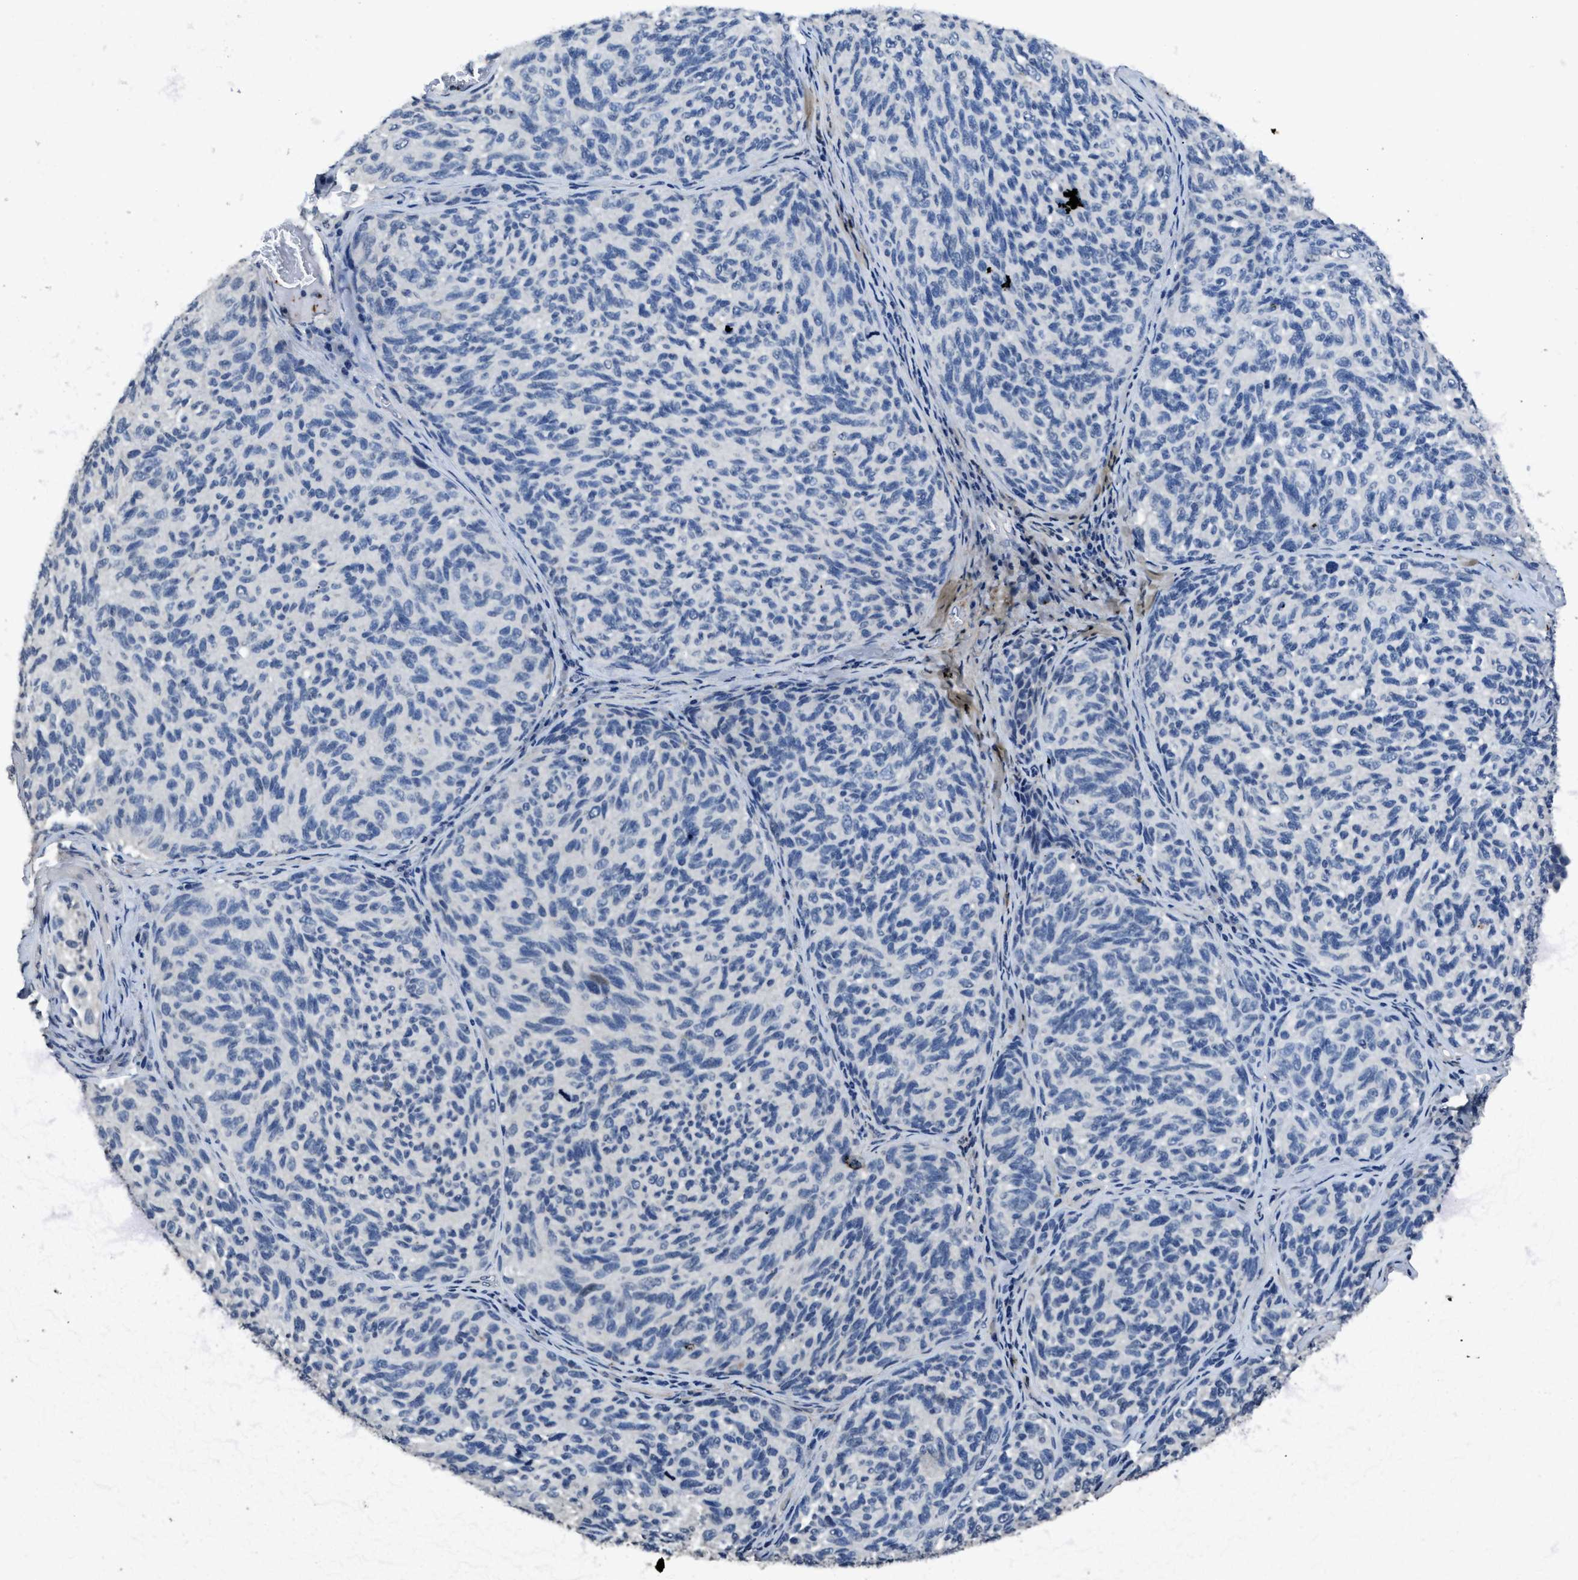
{"staining": {"intensity": "negative", "quantity": "none", "location": "none"}, "tissue": "melanoma", "cell_type": "Tumor cells", "image_type": "cancer", "snomed": [{"axis": "morphology", "description": "Malignant melanoma, NOS"}, {"axis": "topography", "description": "Skin"}], "caption": "Tumor cells are negative for brown protein staining in melanoma.", "gene": "ITGA2B", "patient": {"sex": "female", "age": 73}}